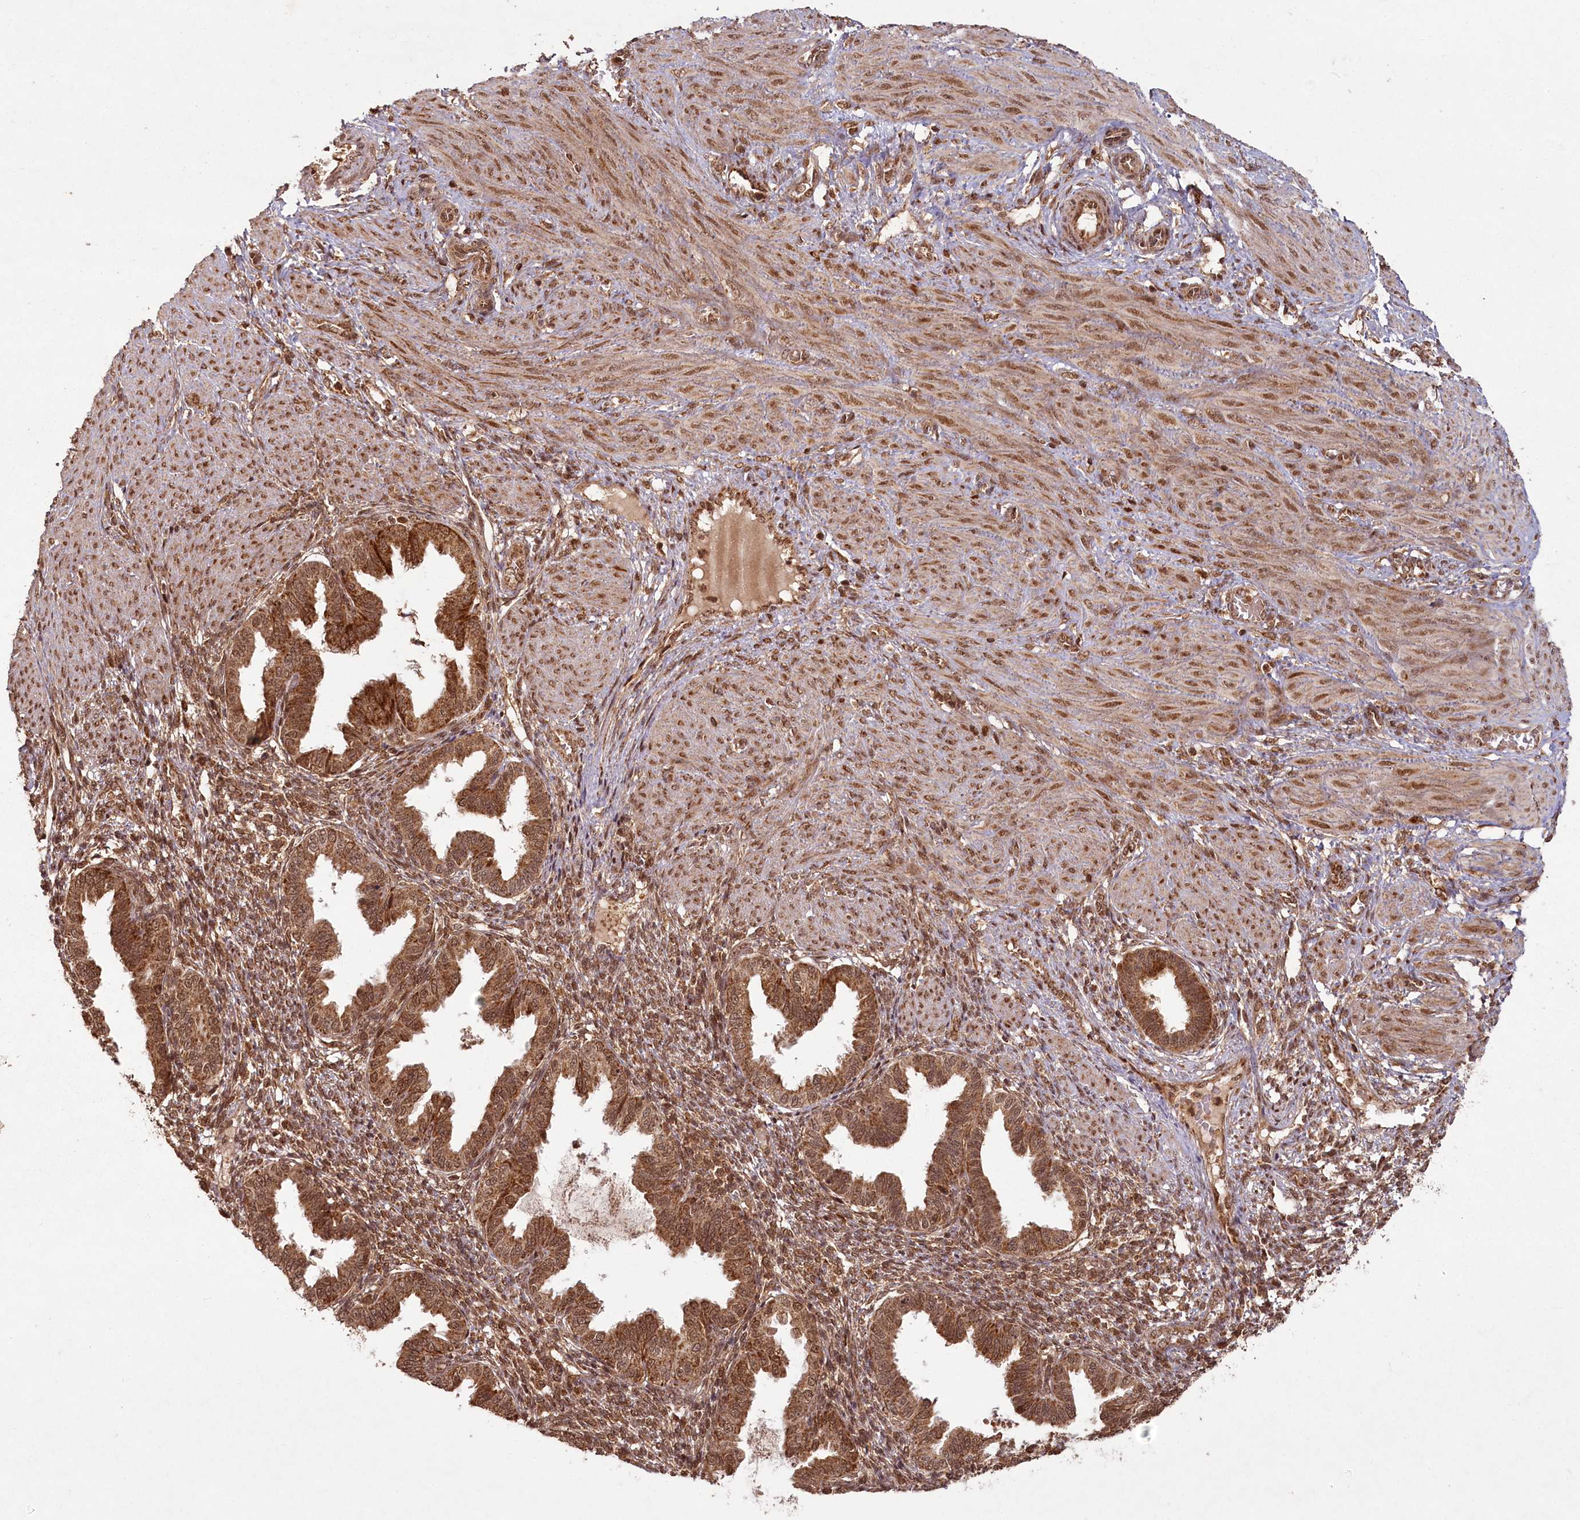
{"staining": {"intensity": "moderate", "quantity": ">75%", "location": "cytoplasmic/membranous"}, "tissue": "endometrium", "cell_type": "Cells in endometrial stroma", "image_type": "normal", "snomed": [{"axis": "morphology", "description": "Normal tissue, NOS"}, {"axis": "topography", "description": "Endometrium"}], "caption": "Moderate cytoplasmic/membranous protein positivity is appreciated in approximately >75% of cells in endometrial stroma in endometrium.", "gene": "MICU1", "patient": {"sex": "female", "age": 33}}